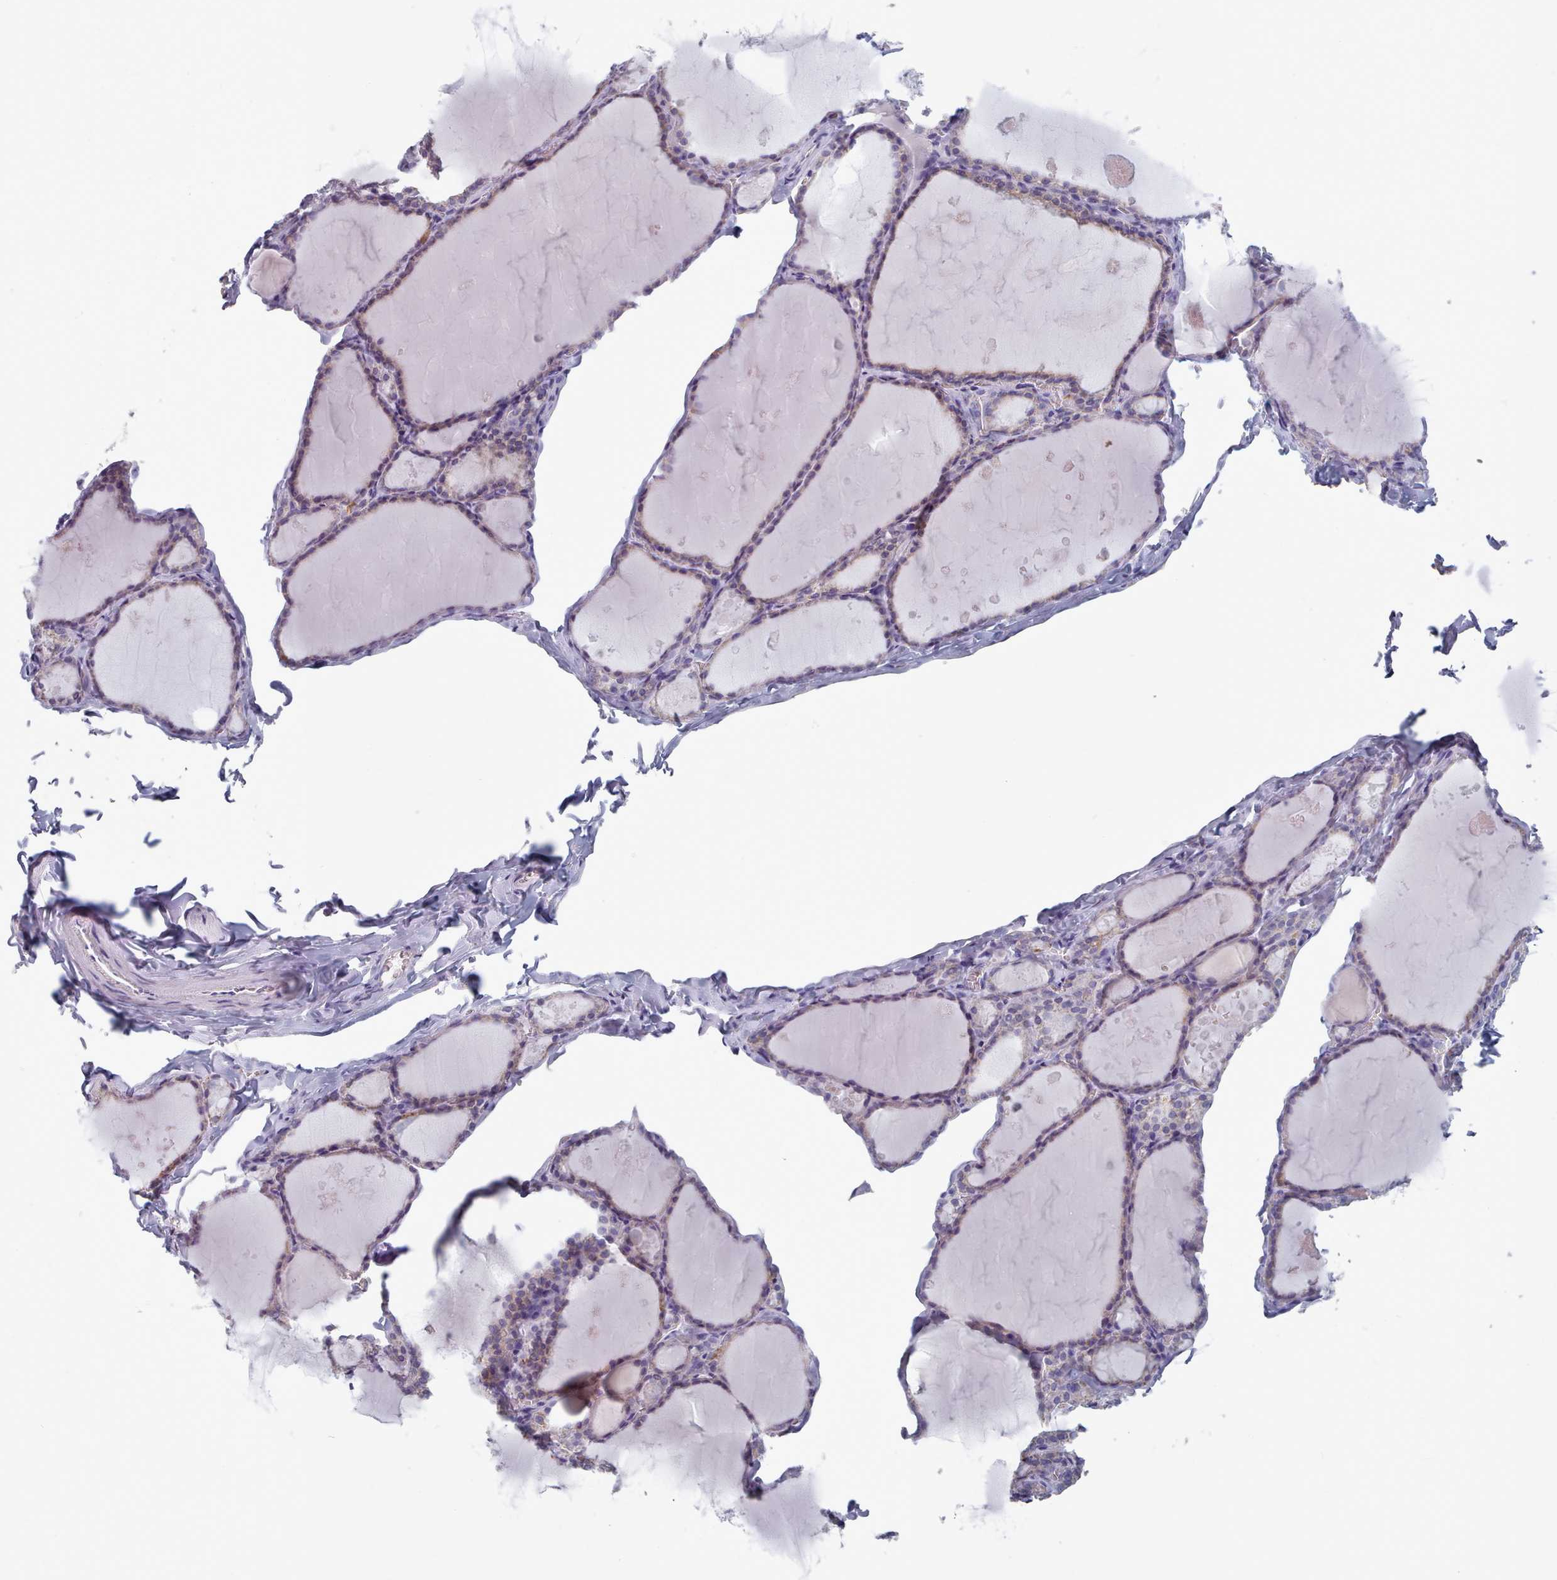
{"staining": {"intensity": "weak", "quantity": "<25%", "location": "cytoplasmic/membranous"}, "tissue": "thyroid gland", "cell_type": "Glandular cells", "image_type": "normal", "snomed": [{"axis": "morphology", "description": "Normal tissue, NOS"}, {"axis": "topography", "description": "Thyroid gland"}], "caption": "The histopathology image reveals no significant expression in glandular cells of thyroid gland. Nuclei are stained in blue.", "gene": "HAO1", "patient": {"sex": "male", "age": 56}}